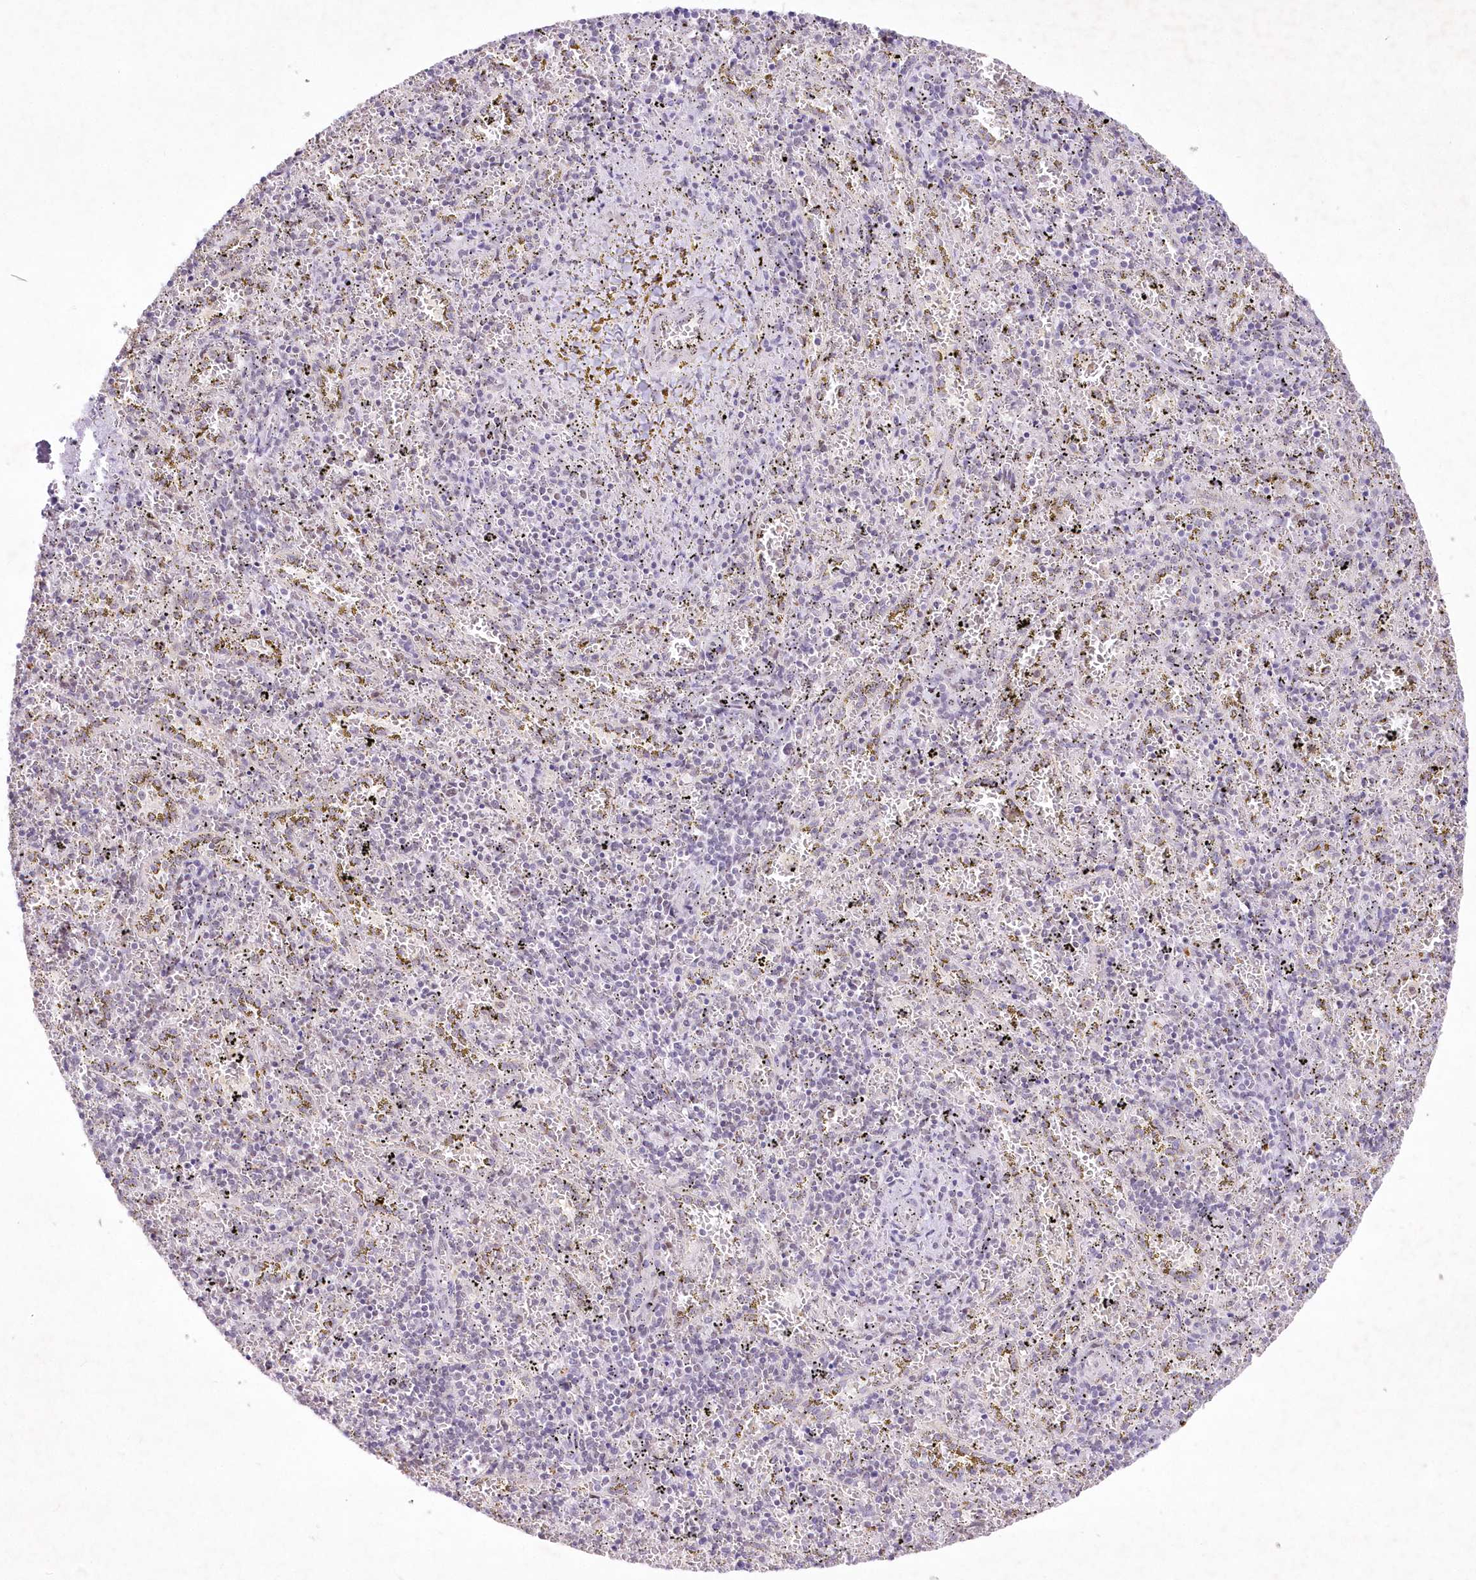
{"staining": {"intensity": "negative", "quantity": "none", "location": "none"}, "tissue": "spleen", "cell_type": "Cells in red pulp", "image_type": "normal", "snomed": [{"axis": "morphology", "description": "Normal tissue, NOS"}, {"axis": "topography", "description": "Spleen"}], "caption": "This is an immunohistochemistry (IHC) histopathology image of benign spleen. There is no expression in cells in red pulp.", "gene": "ENSG00000275740", "patient": {"sex": "male", "age": 11}}